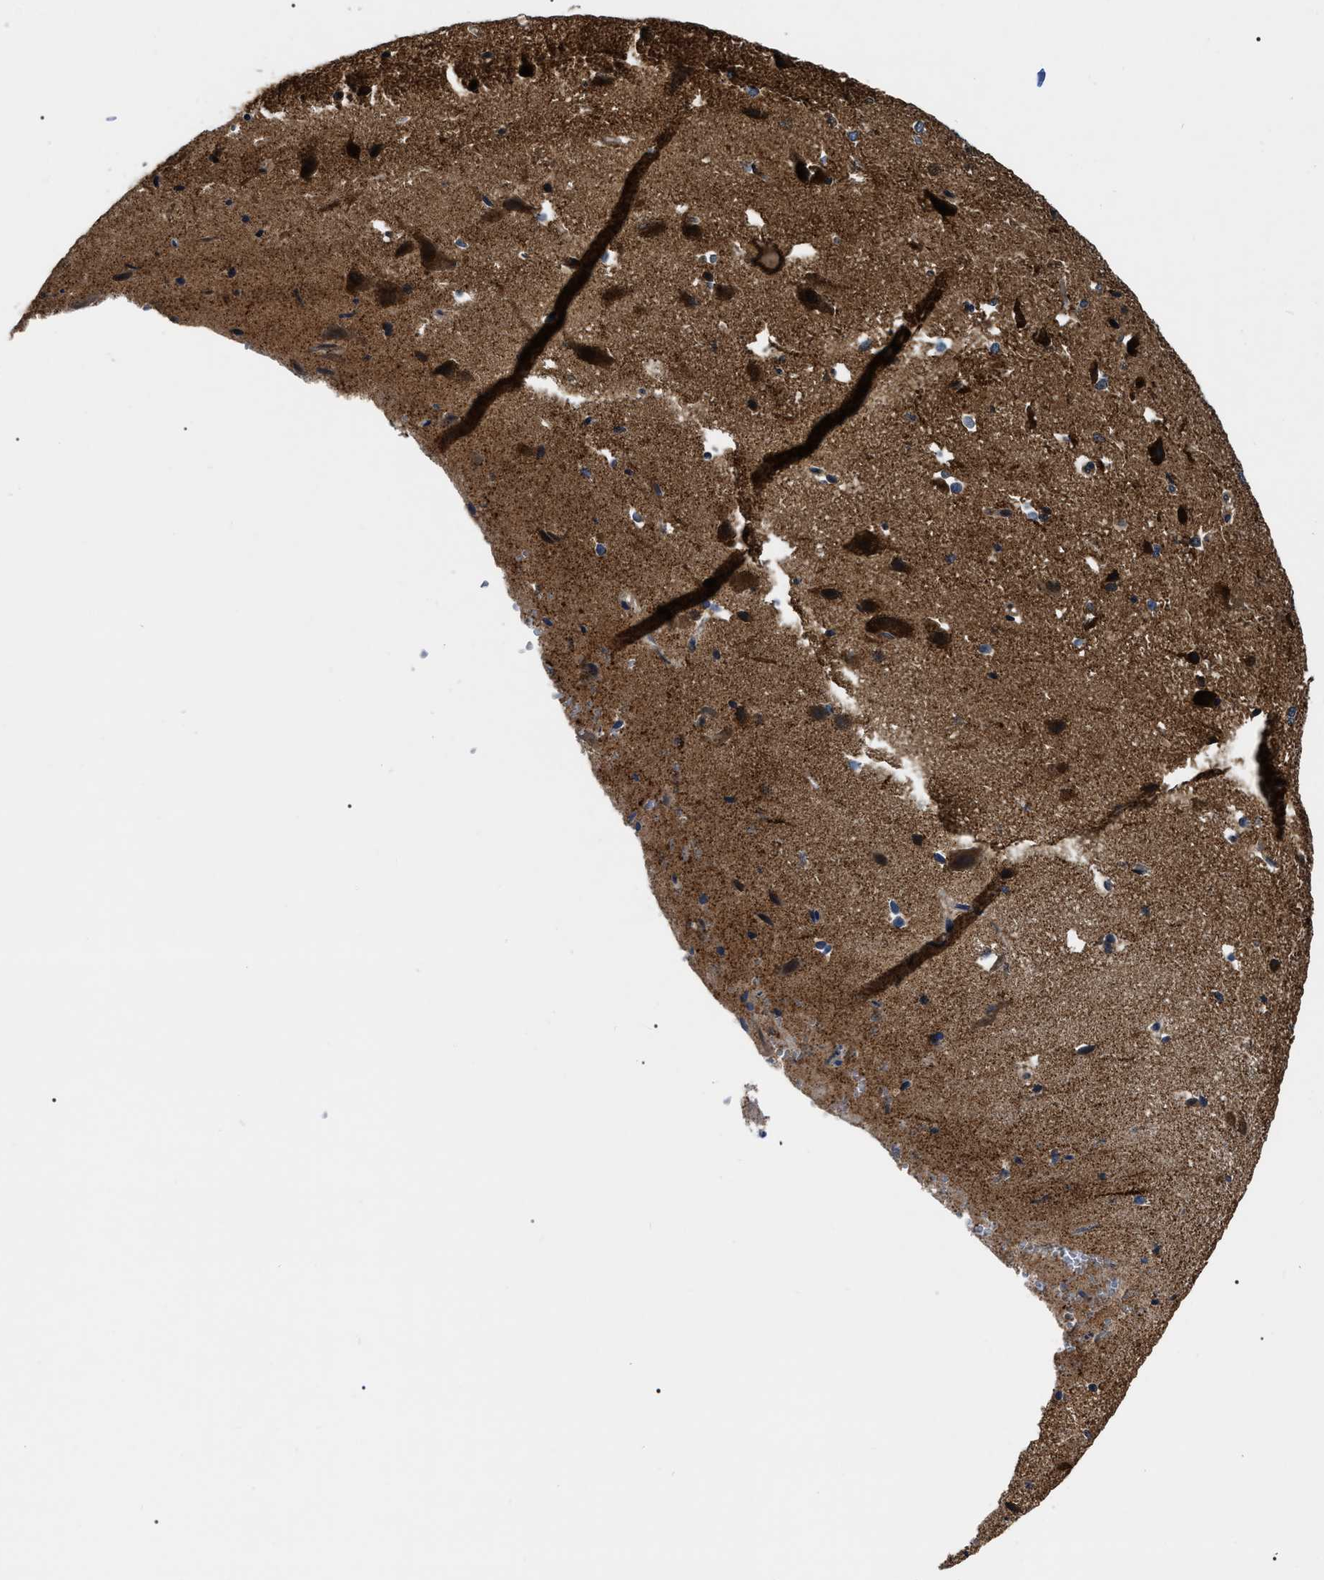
{"staining": {"intensity": "negative", "quantity": "none", "location": "none"}, "tissue": "cerebral cortex", "cell_type": "Endothelial cells", "image_type": "normal", "snomed": [{"axis": "morphology", "description": "Normal tissue, NOS"}, {"axis": "morphology", "description": "Developmental malformation"}, {"axis": "topography", "description": "Cerebral cortex"}], "caption": "High power microscopy photomicrograph of an immunohistochemistry histopathology image of normal cerebral cortex, revealing no significant expression in endothelial cells.", "gene": "GET4", "patient": {"sex": "female", "age": 30}}